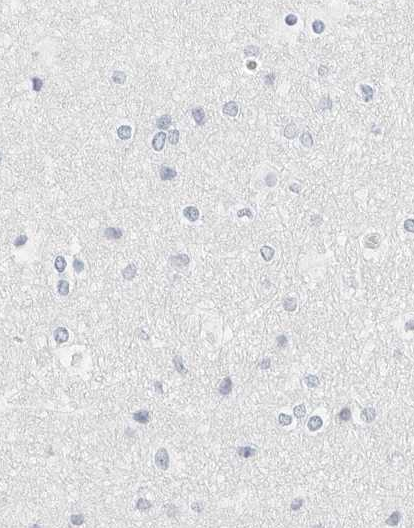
{"staining": {"intensity": "negative", "quantity": "none", "location": "none"}, "tissue": "caudate", "cell_type": "Glial cells", "image_type": "normal", "snomed": [{"axis": "morphology", "description": "Normal tissue, NOS"}, {"axis": "topography", "description": "Lateral ventricle wall"}], "caption": "The histopathology image exhibits no staining of glial cells in unremarkable caudate.", "gene": "CD22", "patient": {"sex": "female", "age": 19}}